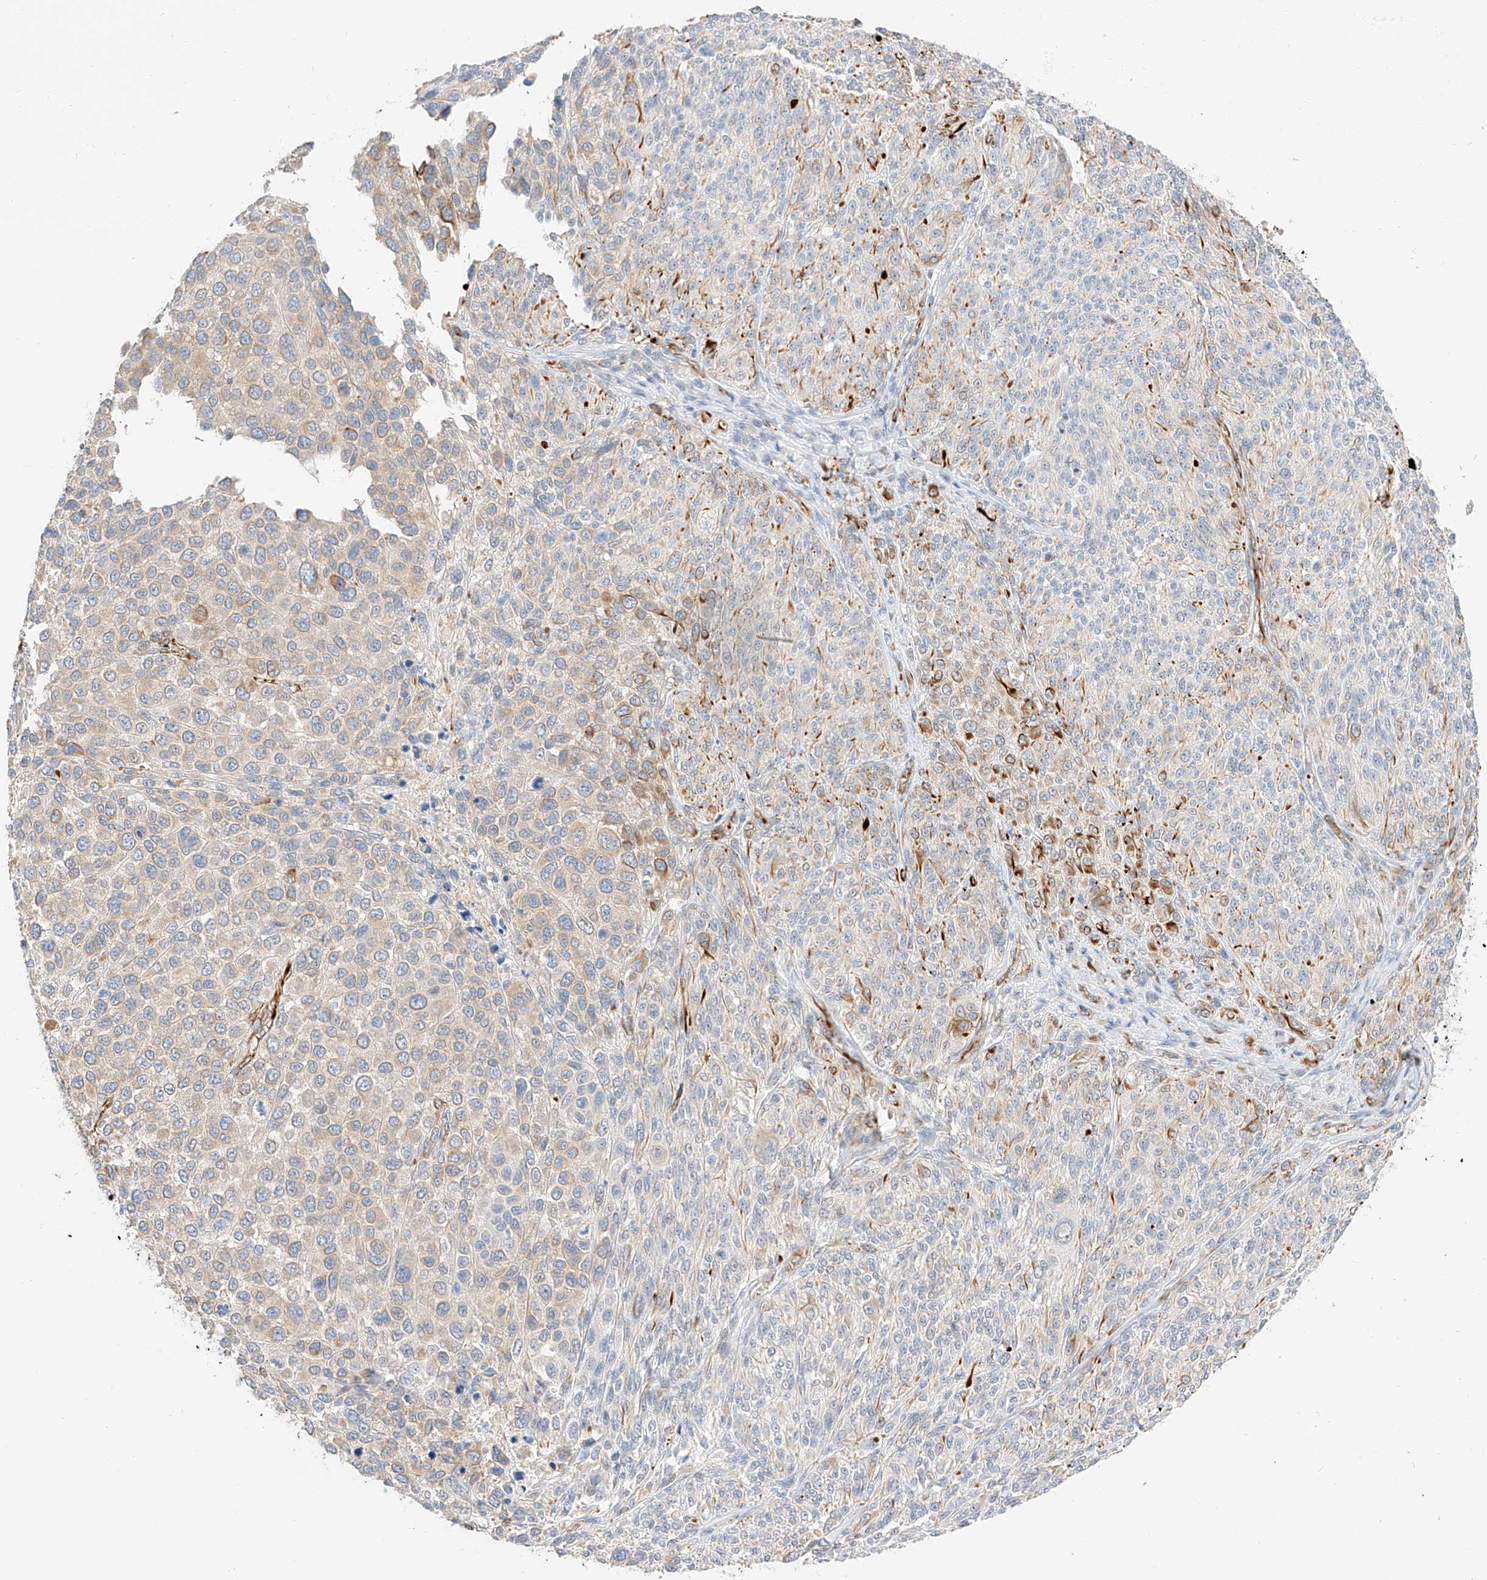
{"staining": {"intensity": "moderate", "quantity": "<25%", "location": "cytoplasmic/membranous"}, "tissue": "melanoma", "cell_type": "Tumor cells", "image_type": "cancer", "snomed": [{"axis": "morphology", "description": "Malignant melanoma, NOS"}, {"axis": "topography", "description": "Skin of trunk"}], "caption": "A brown stain labels moderate cytoplasmic/membranous positivity of a protein in malignant melanoma tumor cells. (DAB IHC, brown staining for protein, blue staining for nuclei).", "gene": "CDCP2", "patient": {"sex": "male", "age": 71}}